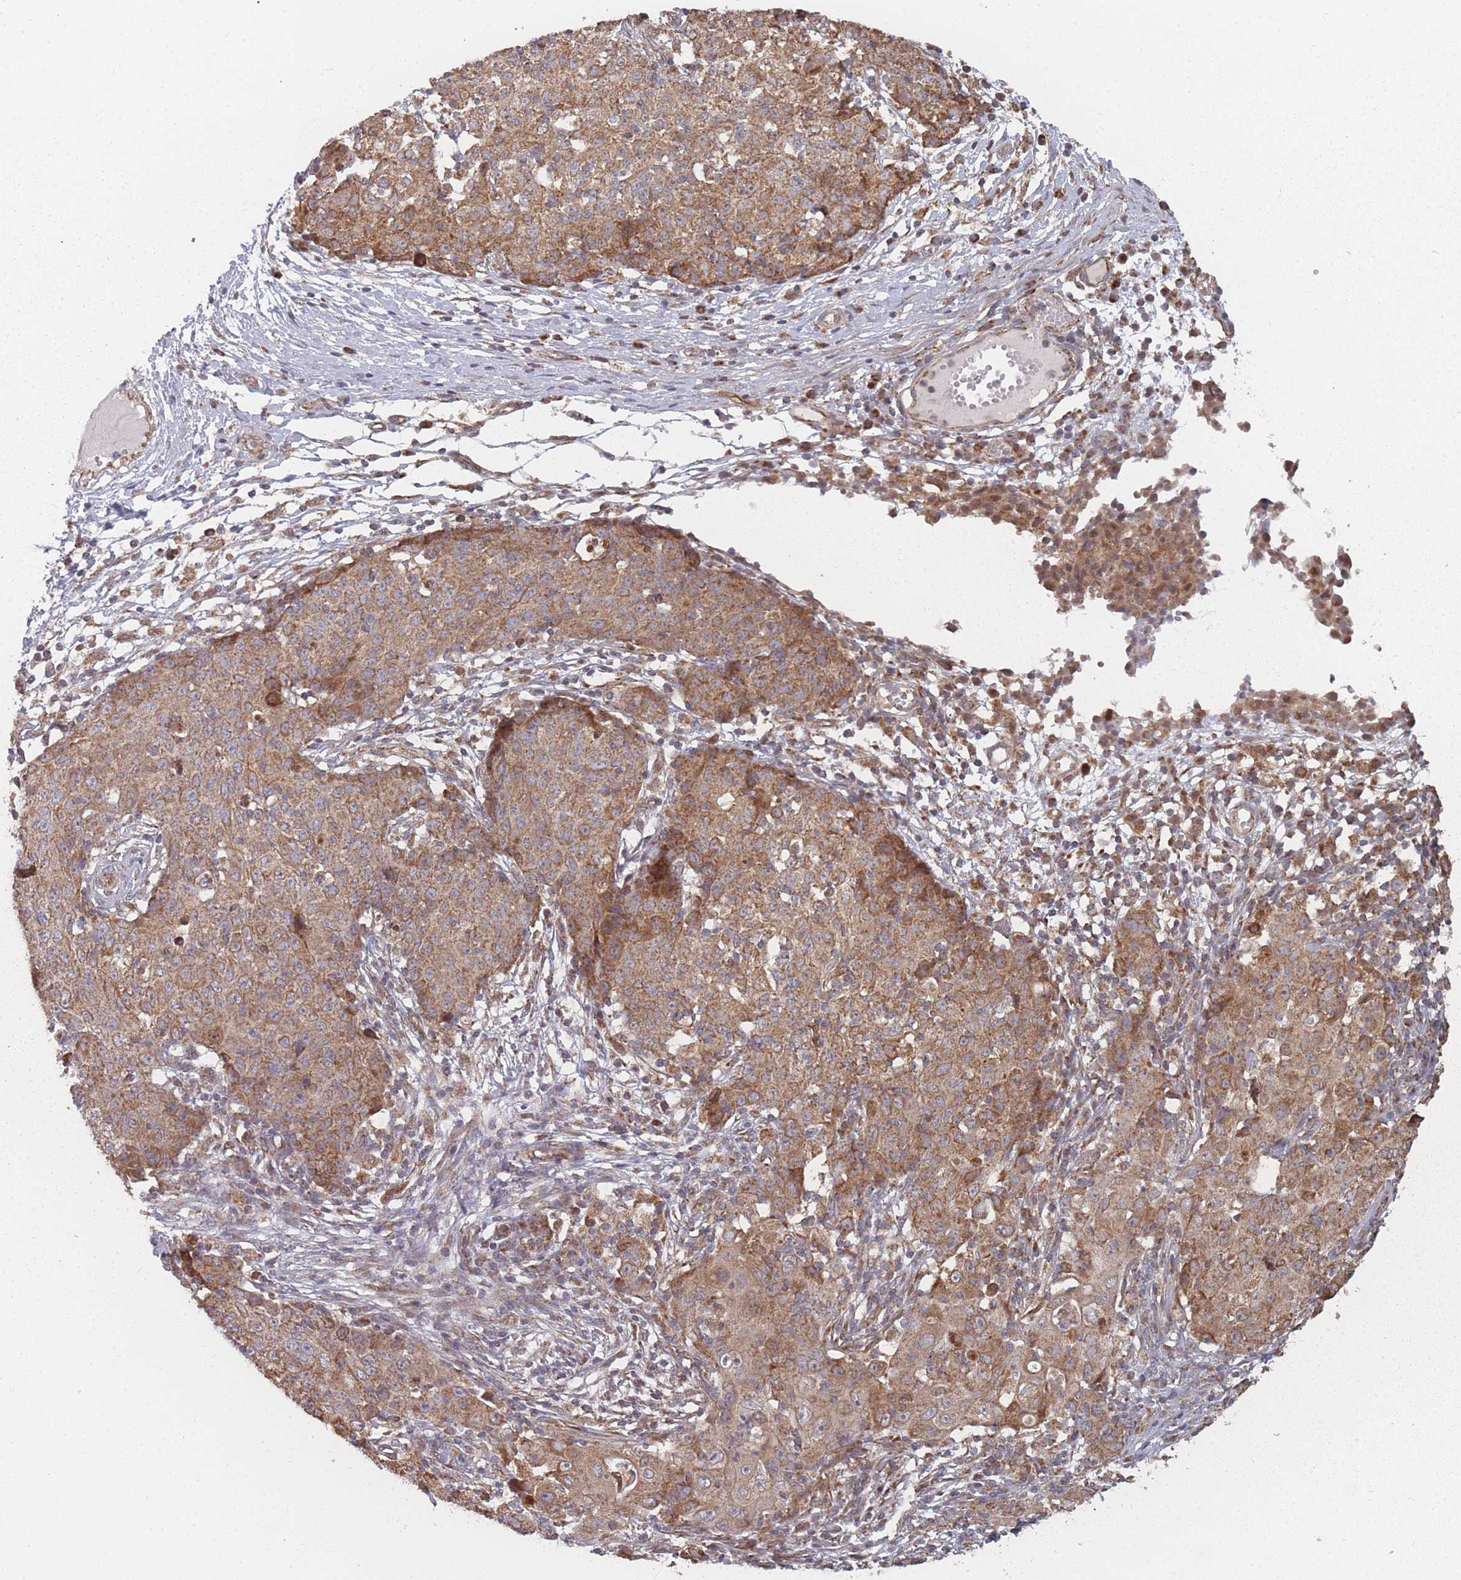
{"staining": {"intensity": "moderate", "quantity": ">75%", "location": "cytoplasmic/membranous"}, "tissue": "ovarian cancer", "cell_type": "Tumor cells", "image_type": "cancer", "snomed": [{"axis": "morphology", "description": "Carcinoma, endometroid"}, {"axis": "topography", "description": "Ovary"}], "caption": "Ovarian cancer was stained to show a protein in brown. There is medium levels of moderate cytoplasmic/membranous staining in about >75% of tumor cells.", "gene": "PSMB3", "patient": {"sex": "female", "age": 42}}